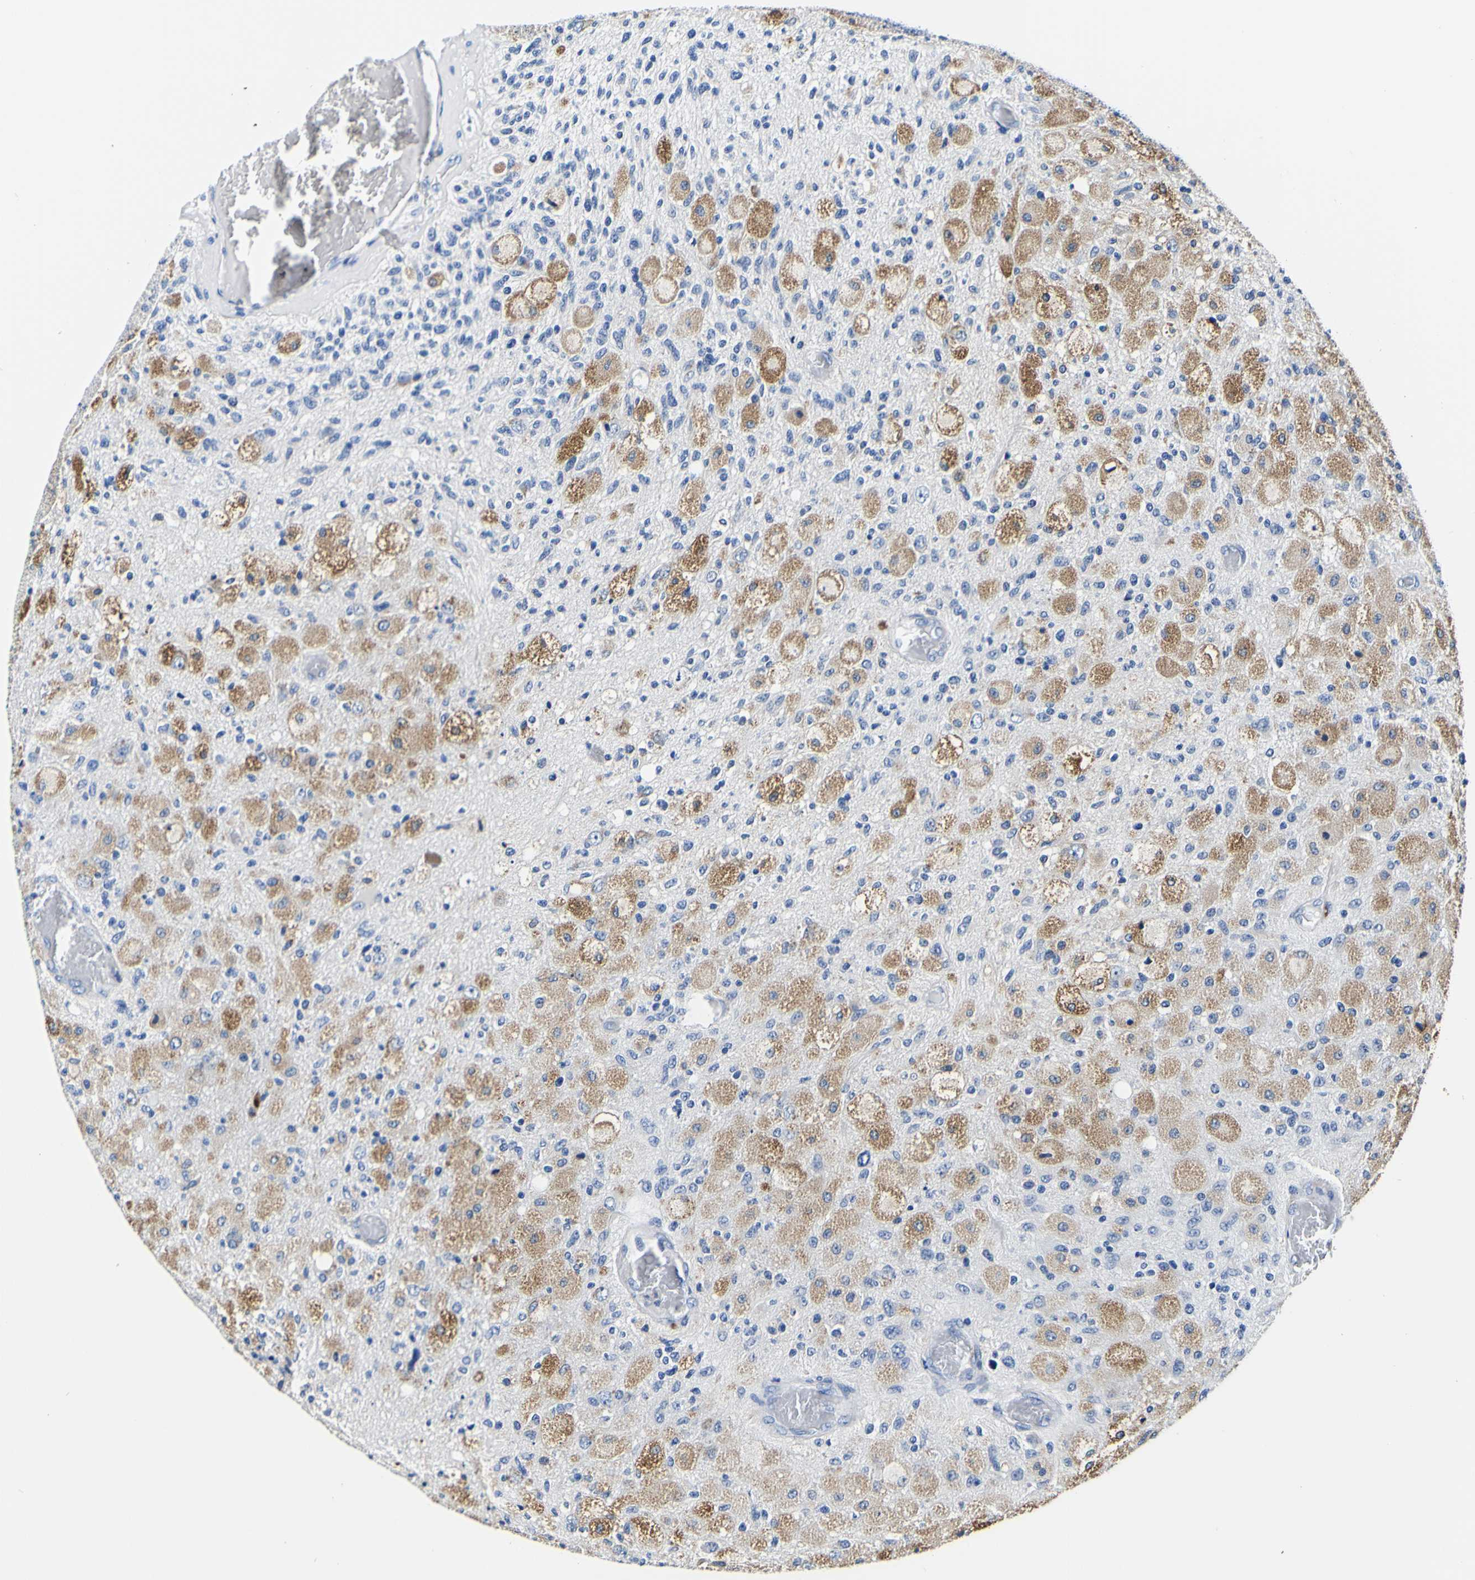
{"staining": {"intensity": "negative", "quantity": "none", "location": "none"}, "tissue": "glioma", "cell_type": "Tumor cells", "image_type": "cancer", "snomed": [{"axis": "morphology", "description": "Normal tissue, NOS"}, {"axis": "morphology", "description": "Glioma, malignant, High grade"}, {"axis": "topography", "description": "Cerebral cortex"}], "caption": "The image exhibits no significant staining in tumor cells of malignant glioma (high-grade). (Stains: DAB (3,3'-diaminobenzidine) IHC with hematoxylin counter stain, Microscopy: brightfield microscopy at high magnification).", "gene": "P4HB", "patient": {"sex": "male", "age": 77}}